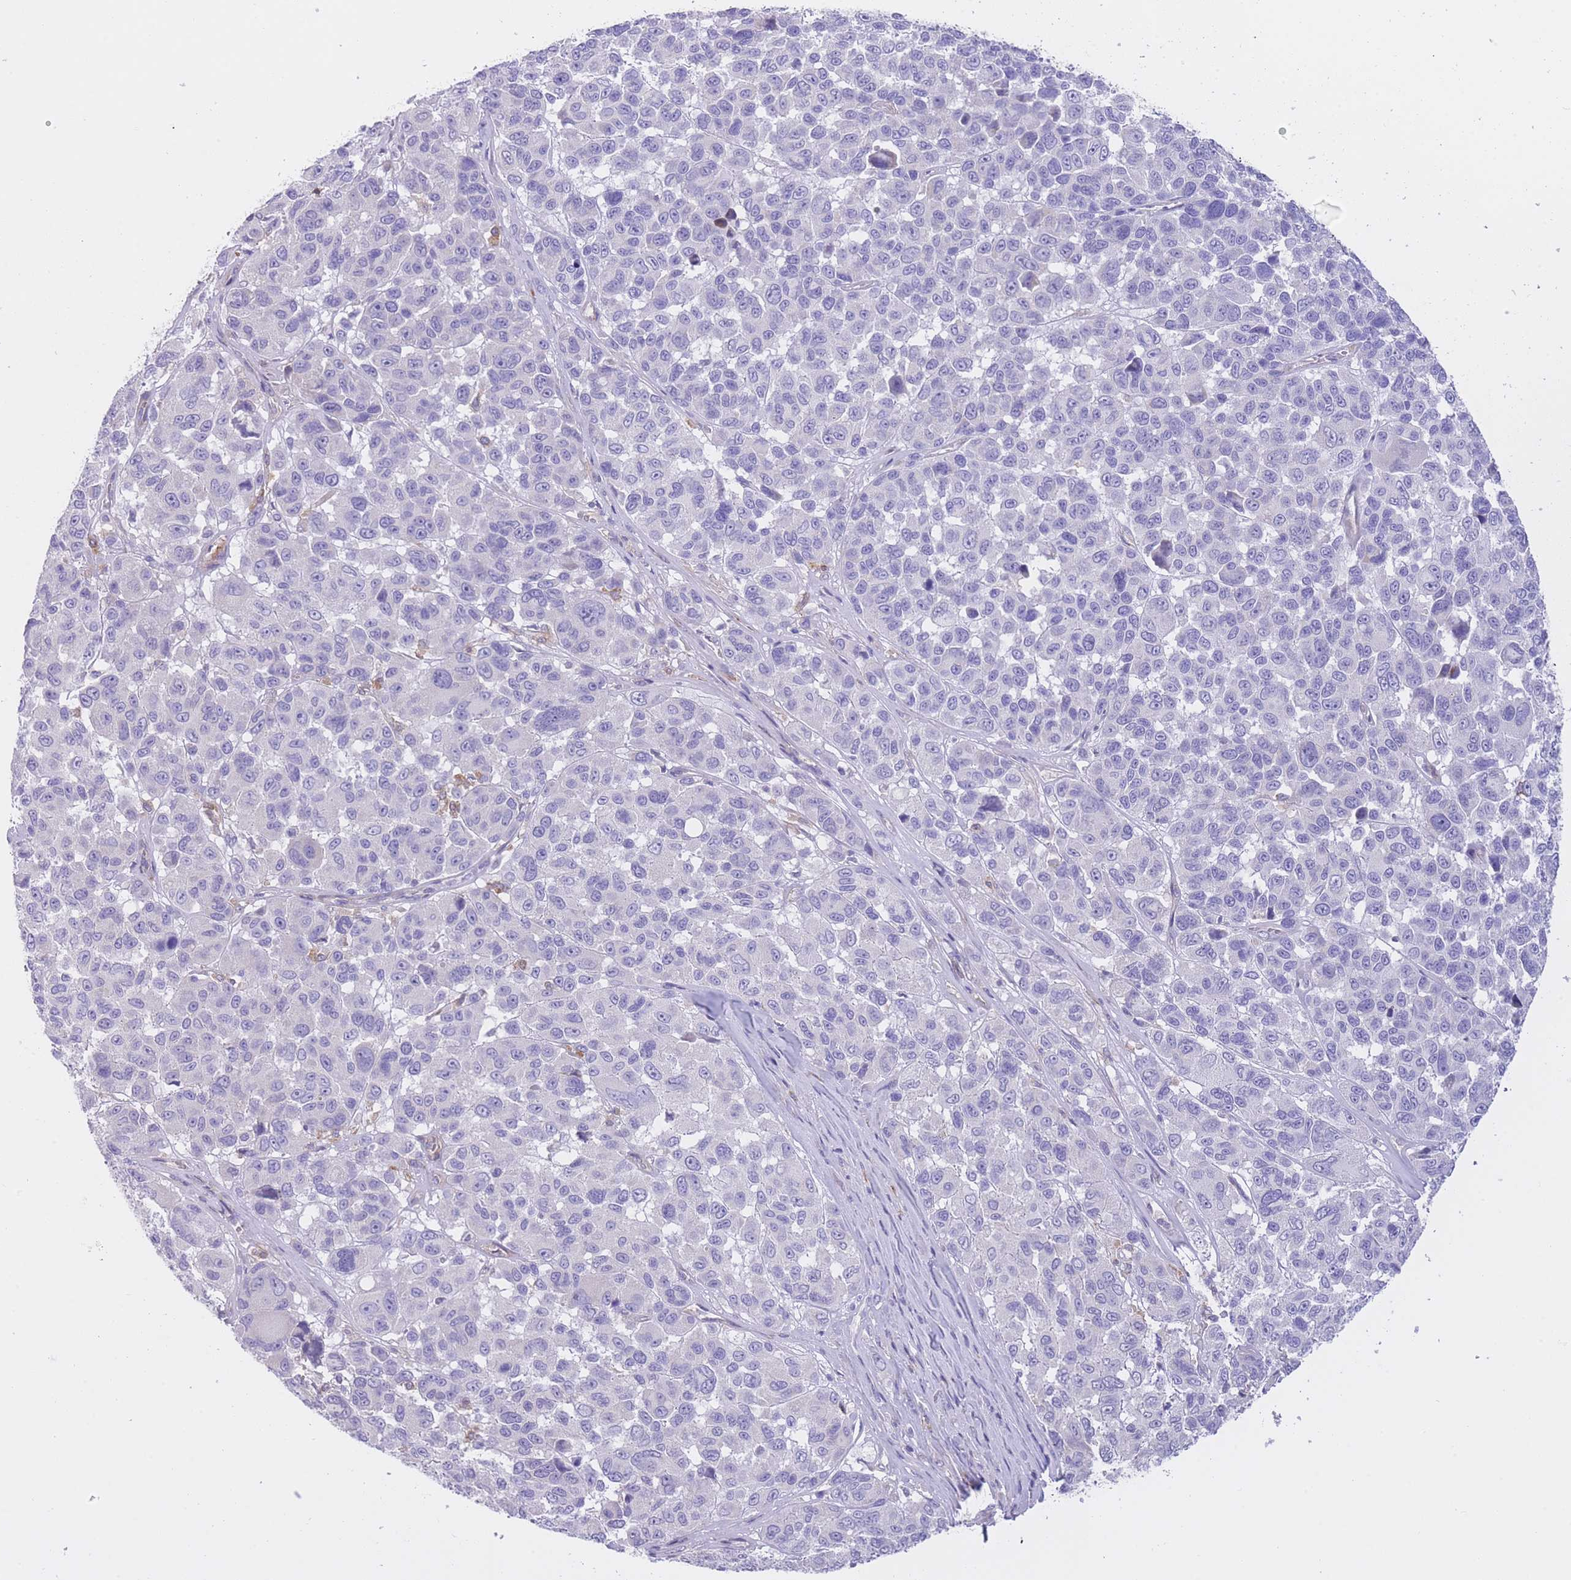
{"staining": {"intensity": "negative", "quantity": "none", "location": "none"}, "tissue": "melanoma", "cell_type": "Tumor cells", "image_type": "cancer", "snomed": [{"axis": "morphology", "description": "Malignant melanoma, NOS"}, {"axis": "topography", "description": "Skin"}], "caption": "Tumor cells are negative for brown protein staining in melanoma.", "gene": "LDB3", "patient": {"sex": "female", "age": 66}}